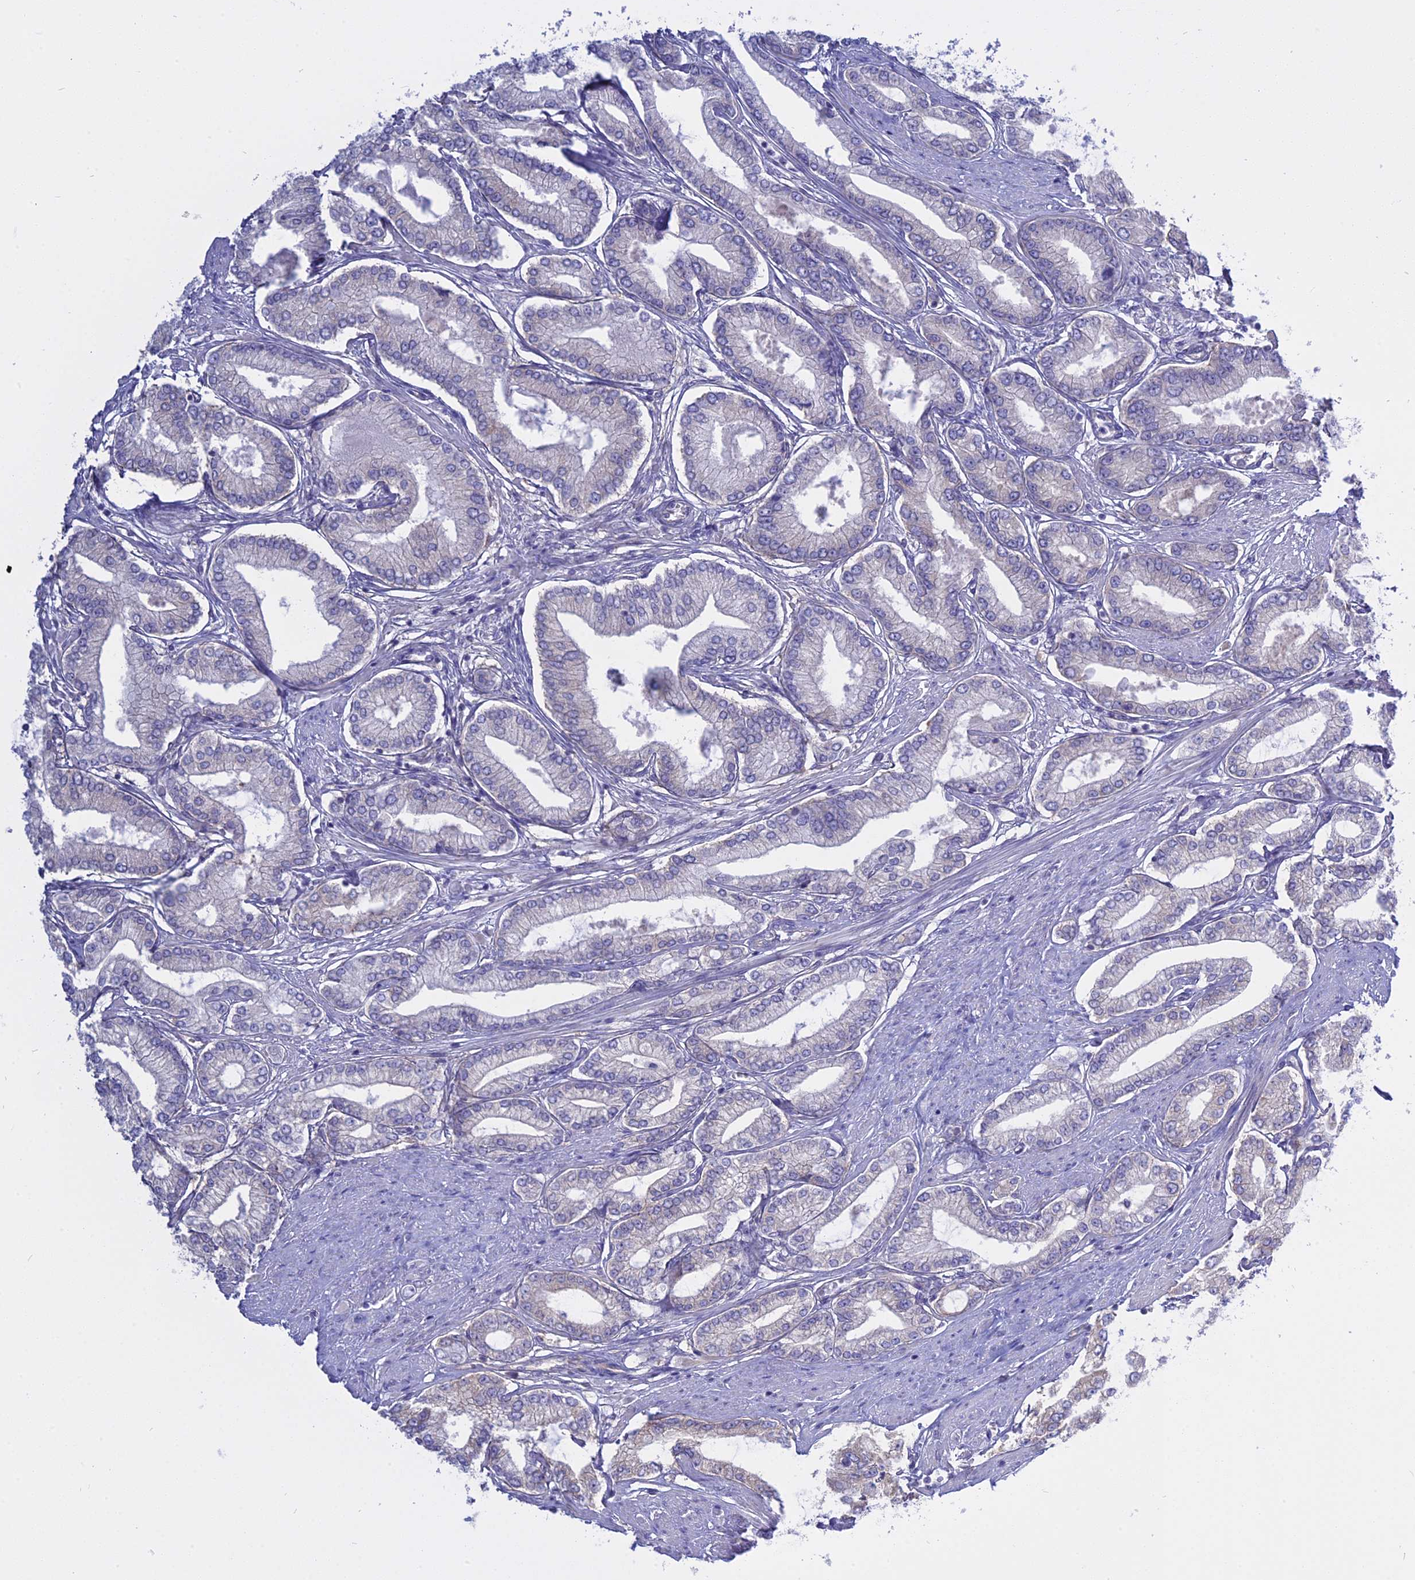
{"staining": {"intensity": "negative", "quantity": "none", "location": "none"}, "tissue": "prostate cancer", "cell_type": "Tumor cells", "image_type": "cancer", "snomed": [{"axis": "morphology", "description": "Adenocarcinoma, Low grade"}, {"axis": "topography", "description": "Prostate"}], "caption": "Tumor cells show no significant protein staining in adenocarcinoma (low-grade) (prostate).", "gene": "AHCYL1", "patient": {"sex": "male", "age": 63}}